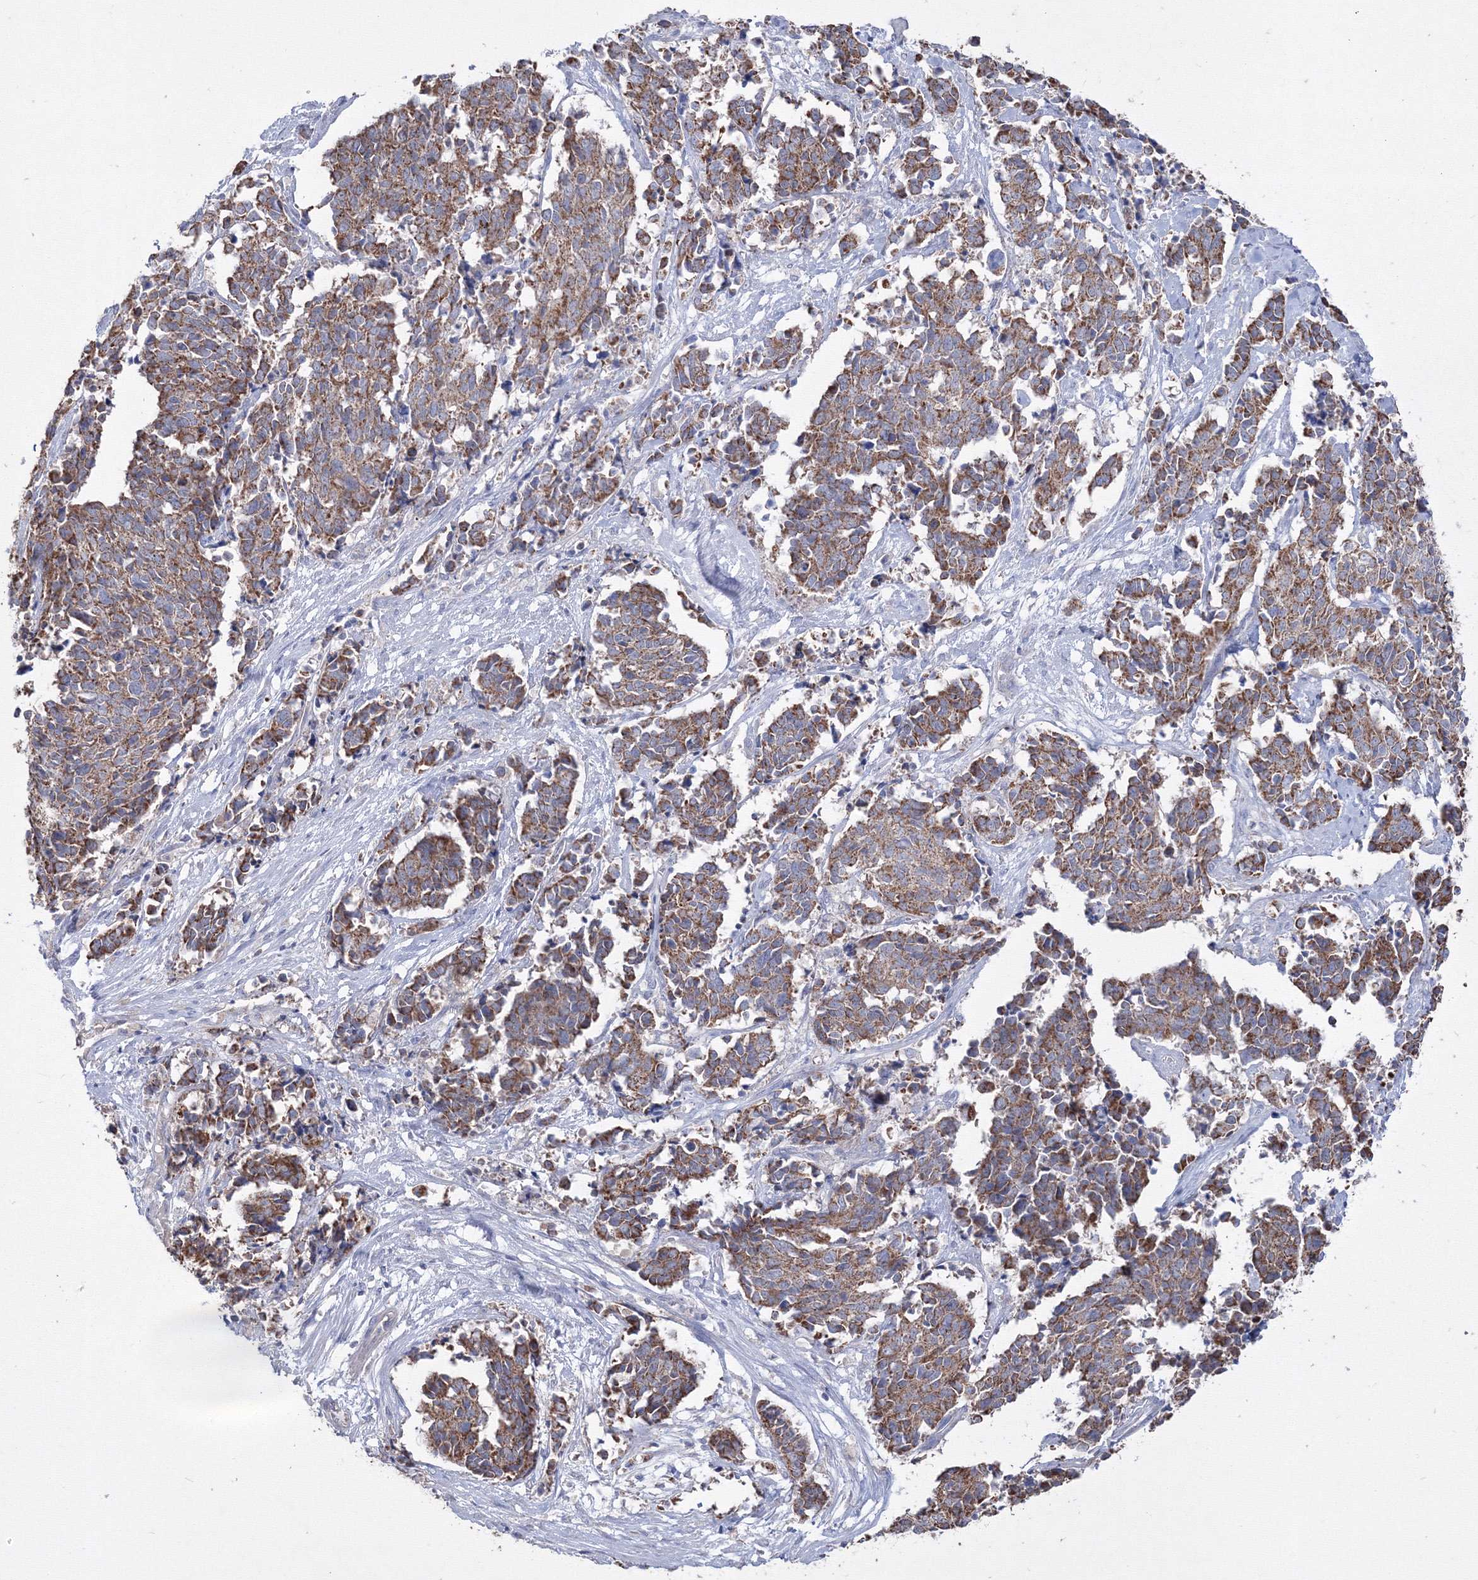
{"staining": {"intensity": "moderate", "quantity": ">75%", "location": "cytoplasmic/membranous"}, "tissue": "cervical cancer", "cell_type": "Tumor cells", "image_type": "cancer", "snomed": [{"axis": "morphology", "description": "Normal tissue, NOS"}, {"axis": "morphology", "description": "Squamous cell carcinoma, NOS"}, {"axis": "topography", "description": "Cervix"}], "caption": "A histopathology image showing moderate cytoplasmic/membranous positivity in approximately >75% of tumor cells in squamous cell carcinoma (cervical), as visualized by brown immunohistochemical staining.", "gene": "GRSF1", "patient": {"sex": "female", "age": 35}}